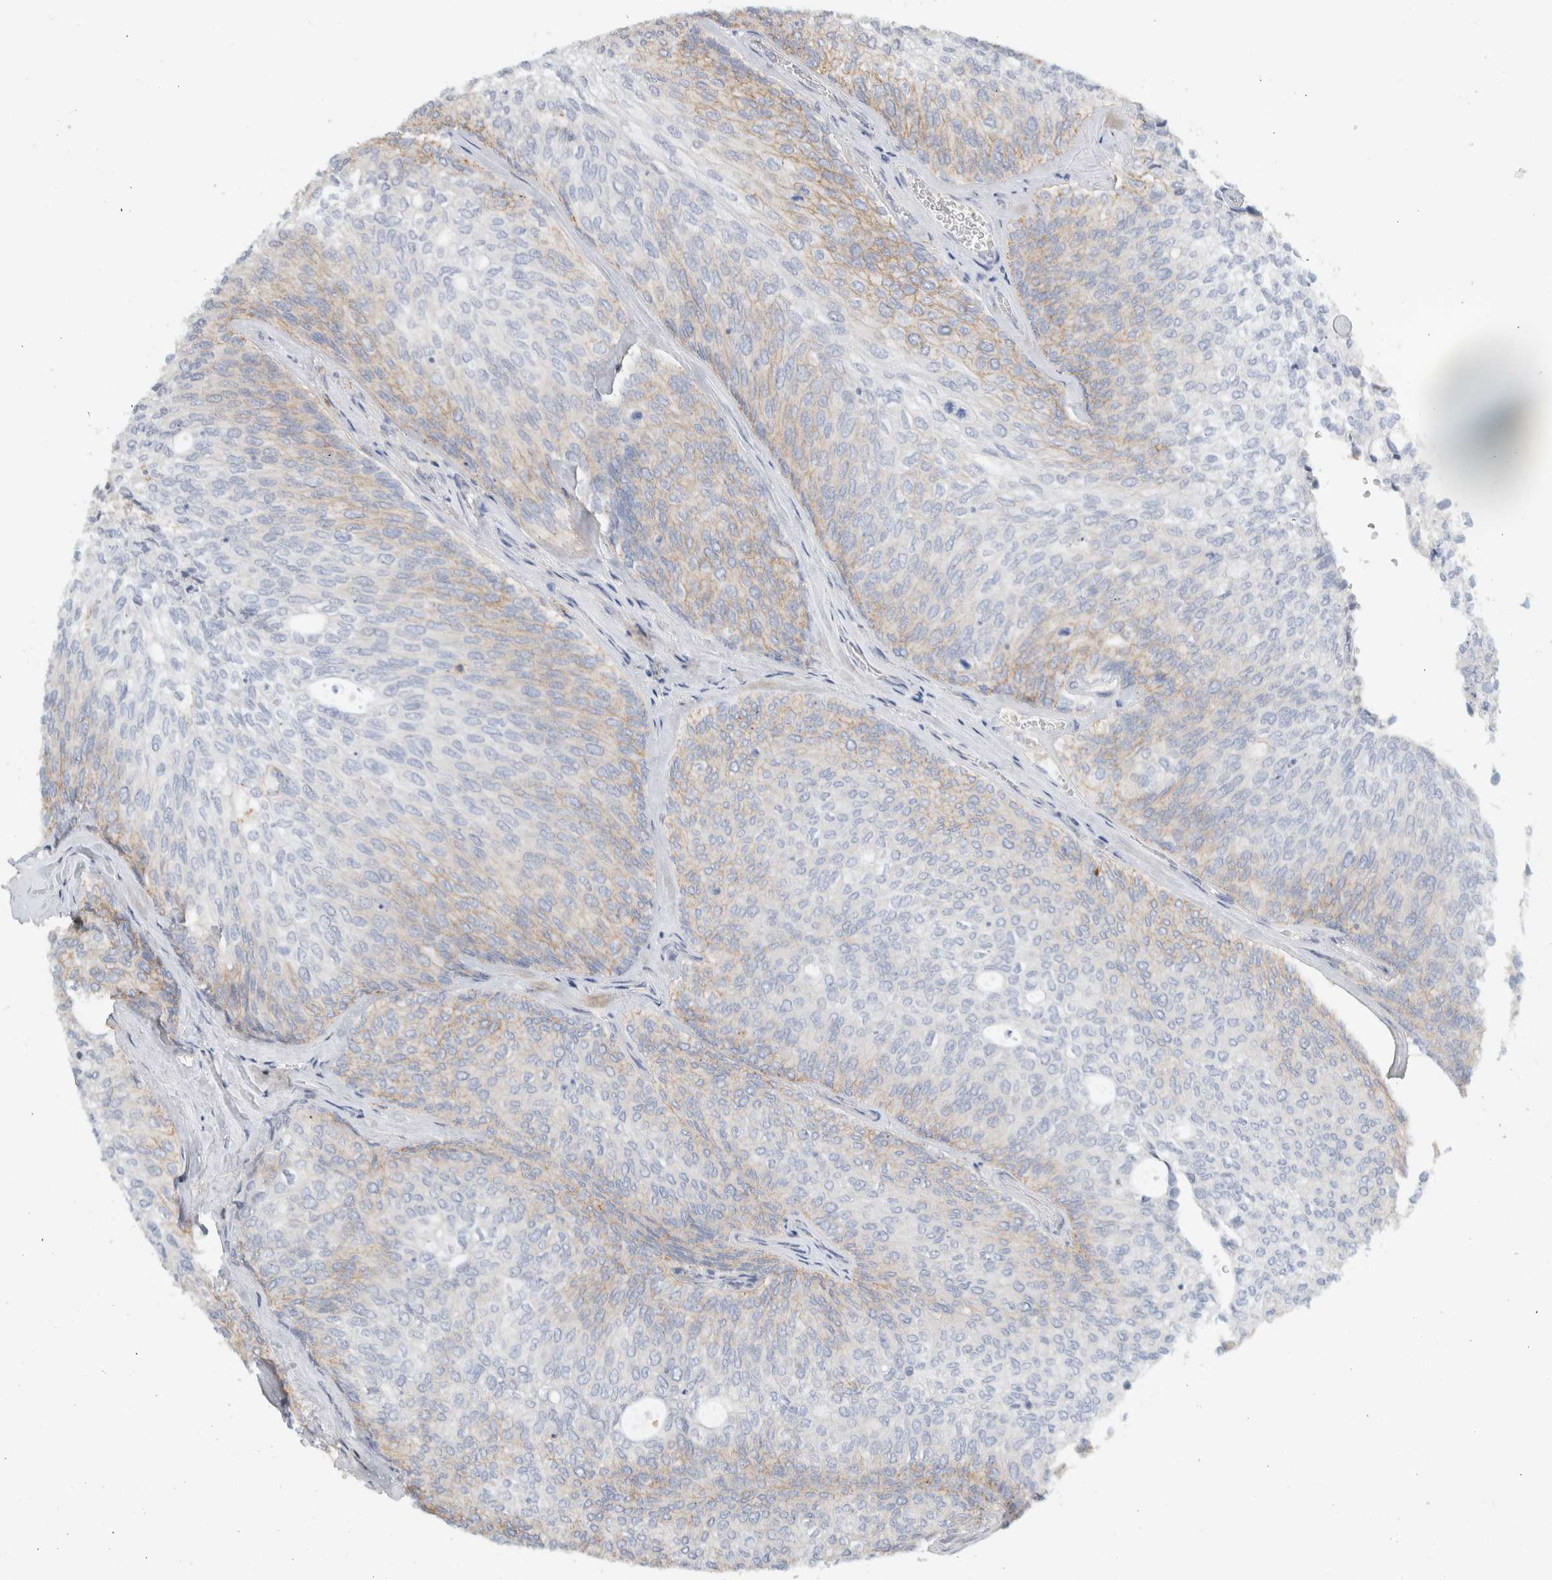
{"staining": {"intensity": "weak", "quantity": "<25%", "location": "cytoplasmic/membranous"}, "tissue": "urothelial cancer", "cell_type": "Tumor cells", "image_type": "cancer", "snomed": [{"axis": "morphology", "description": "Urothelial carcinoma, Low grade"}, {"axis": "topography", "description": "Urinary bladder"}], "caption": "Tumor cells show no significant protein positivity in urothelial cancer.", "gene": "ERCC6L2", "patient": {"sex": "female", "age": 79}}